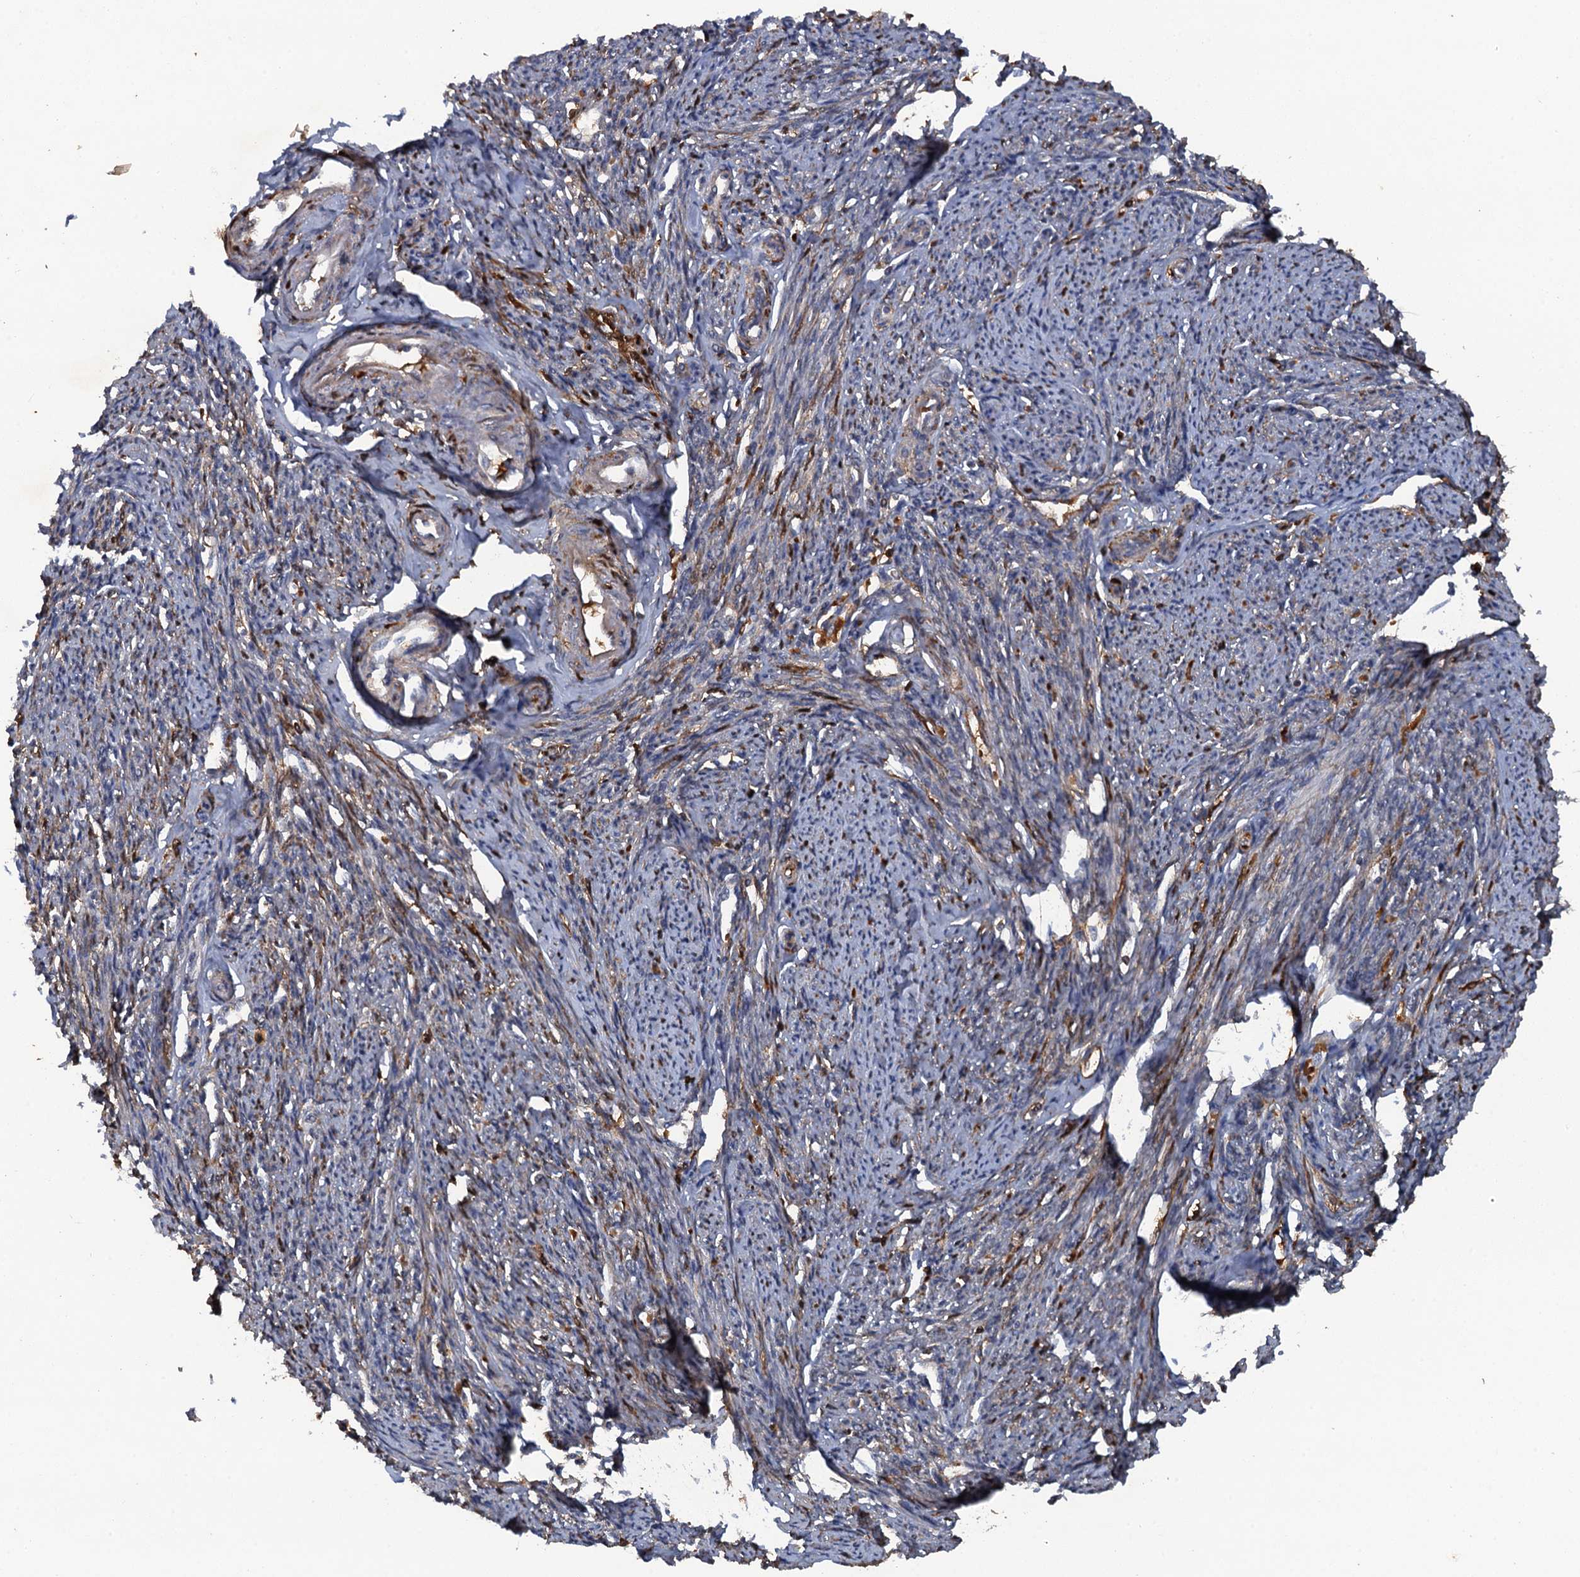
{"staining": {"intensity": "moderate", "quantity": "25%-75%", "location": "cytoplasmic/membranous"}, "tissue": "smooth muscle", "cell_type": "Smooth muscle cells", "image_type": "normal", "snomed": [{"axis": "morphology", "description": "Normal tissue, NOS"}, {"axis": "topography", "description": "Smooth muscle"}, {"axis": "topography", "description": "Uterus"}], "caption": "This histopathology image reveals immunohistochemistry staining of unremarkable smooth muscle, with medium moderate cytoplasmic/membranous expression in about 25%-75% of smooth muscle cells.", "gene": "HAPLN3", "patient": {"sex": "female", "age": 59}}